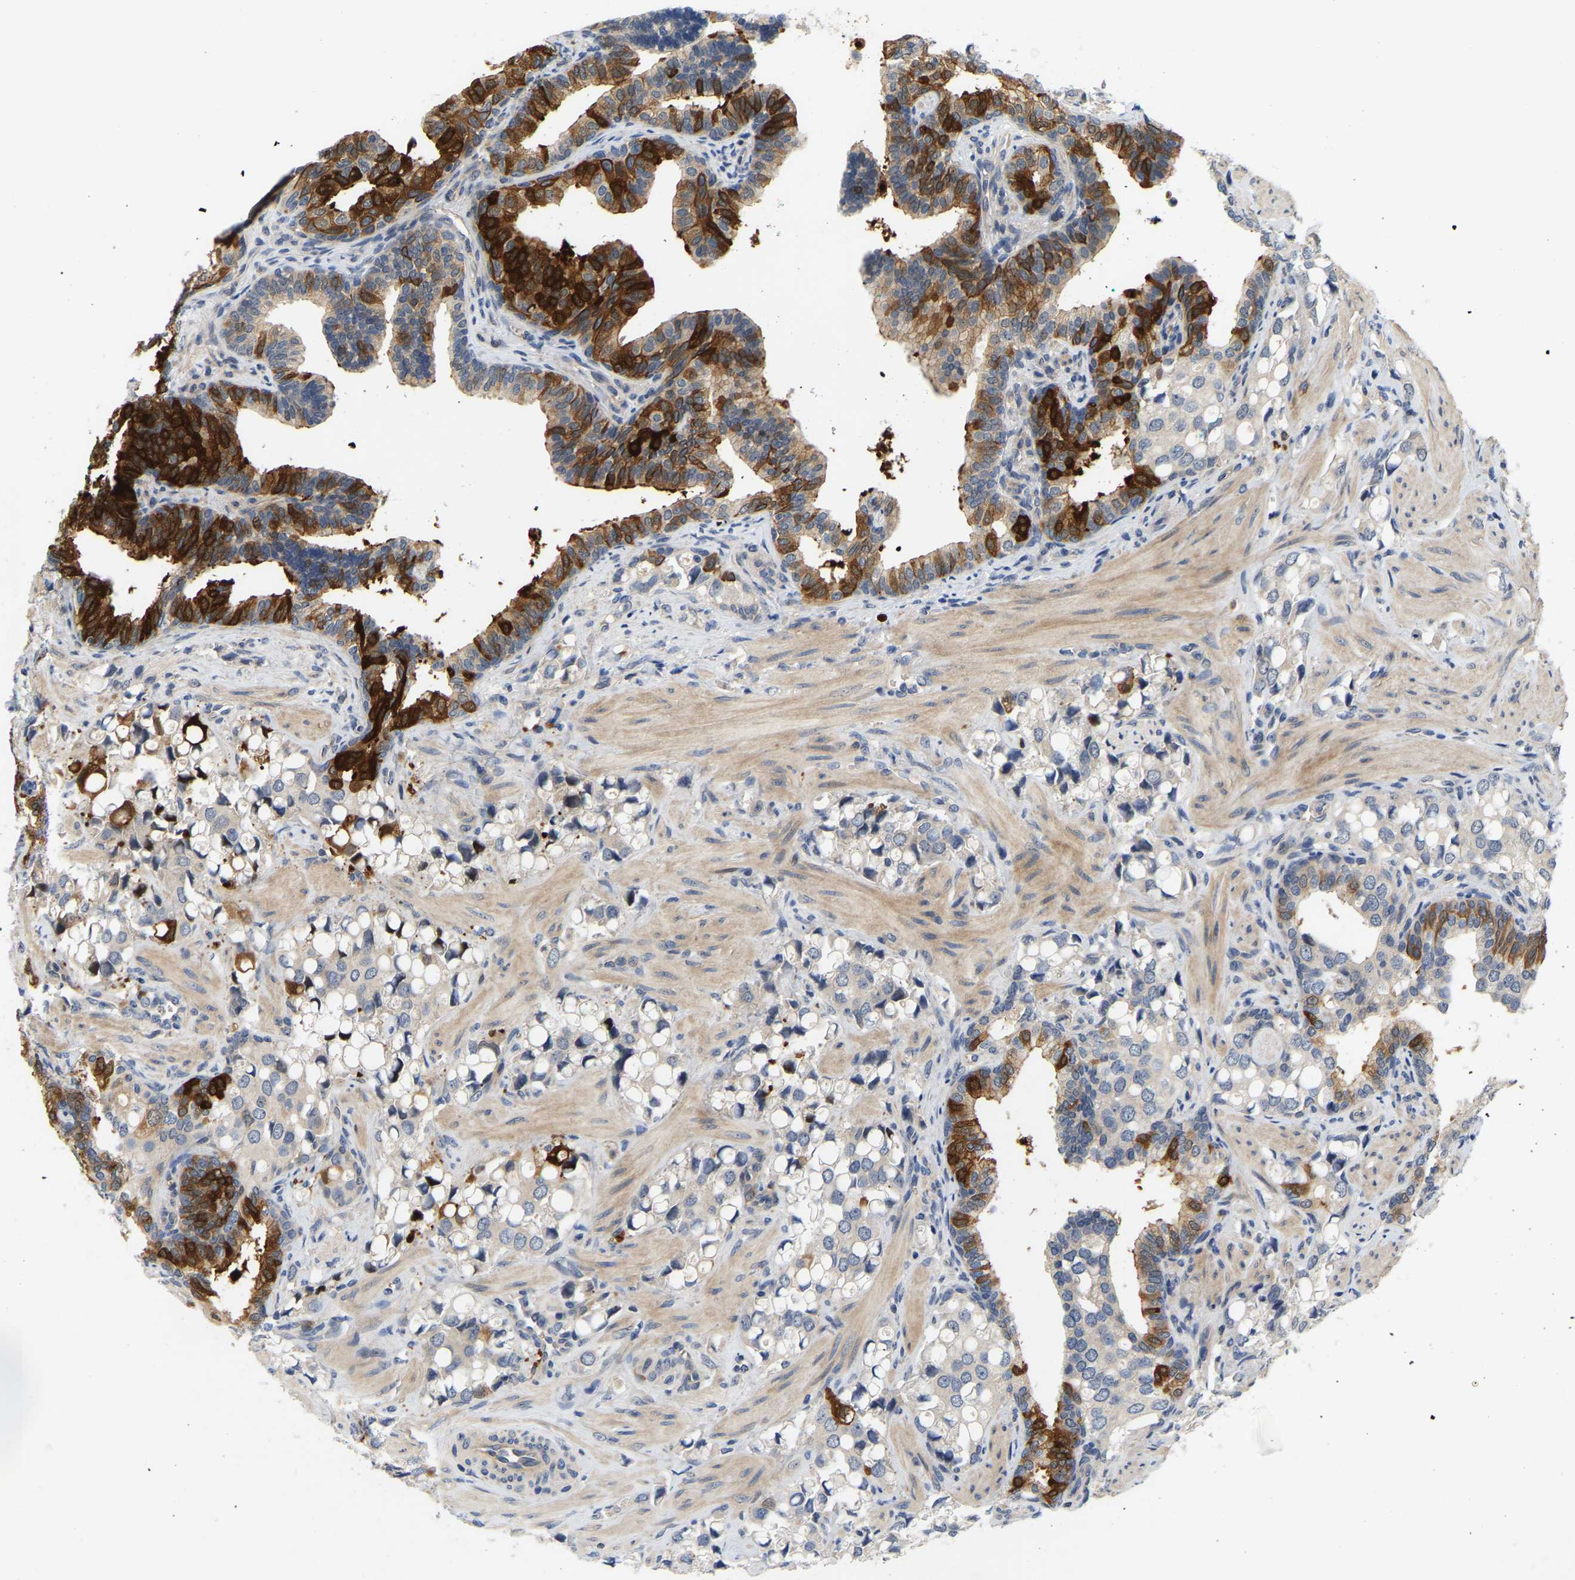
{"staining": {"intensity": "strong", "quantity": "<25%", "location": "cytoplasmic/membranous"}, "tissue": "prostate cancer", "cell_type": "Tumor cells", "image_type": "cancer", "snomed": [{"axis": "morphology", "description": "Adenocarcinoma, High grade"}, {"axis": "topography", "description": "Prostate"}], "caption": "IHC of prostate high-grade adenocarcinoma reveals medium levels of strong cytoplasmic/membranous staining in approximately <25% of tumor cells. The staining is performed using DAB brown chromogen to label protein expression. The nuclei are counter-stained blue using hematoxylin.", "gene": "LIMK2", "patient": {"sex": "male", "age": 52}}